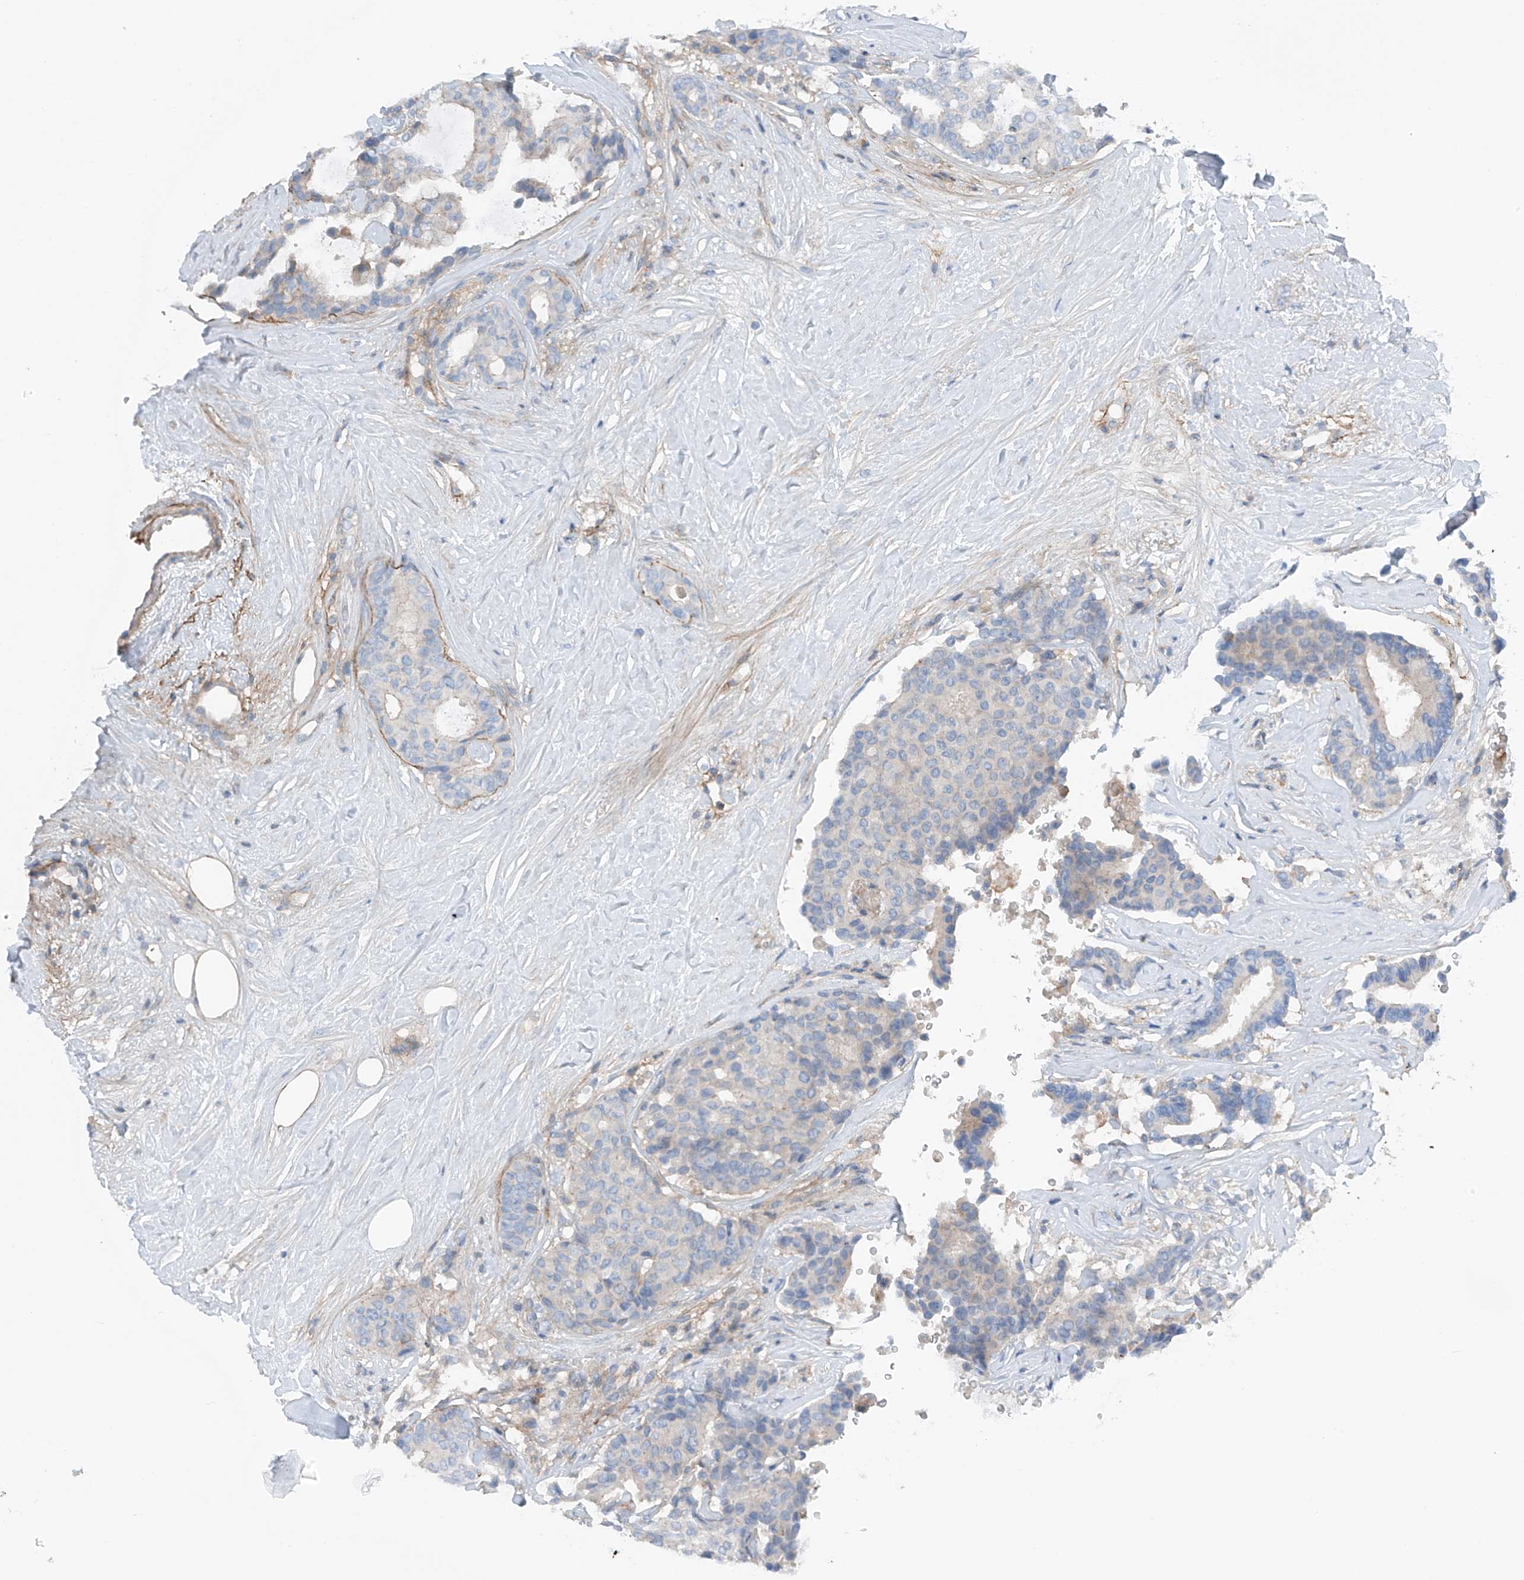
{"staining": {"intensity": "negative", "quantity": "none", "location": "none"}, "tissue": "breast cancer", "cell_type": "Tumor cells", "image_type": "cancer", "snomed": [{"axis": "morphology", "description": "Duct carcinoma"}, {"axis": "topography", "description": "Breast"}], "caption": "Immunohistochemistry (IHC) image of neoplastic tissue: human breast invasive ductal carcinoma stained with DAB reveals no significant protein staining in tumor cells.", "gene": "NALCN", "patient": {"sex": "female", "age": 75}}